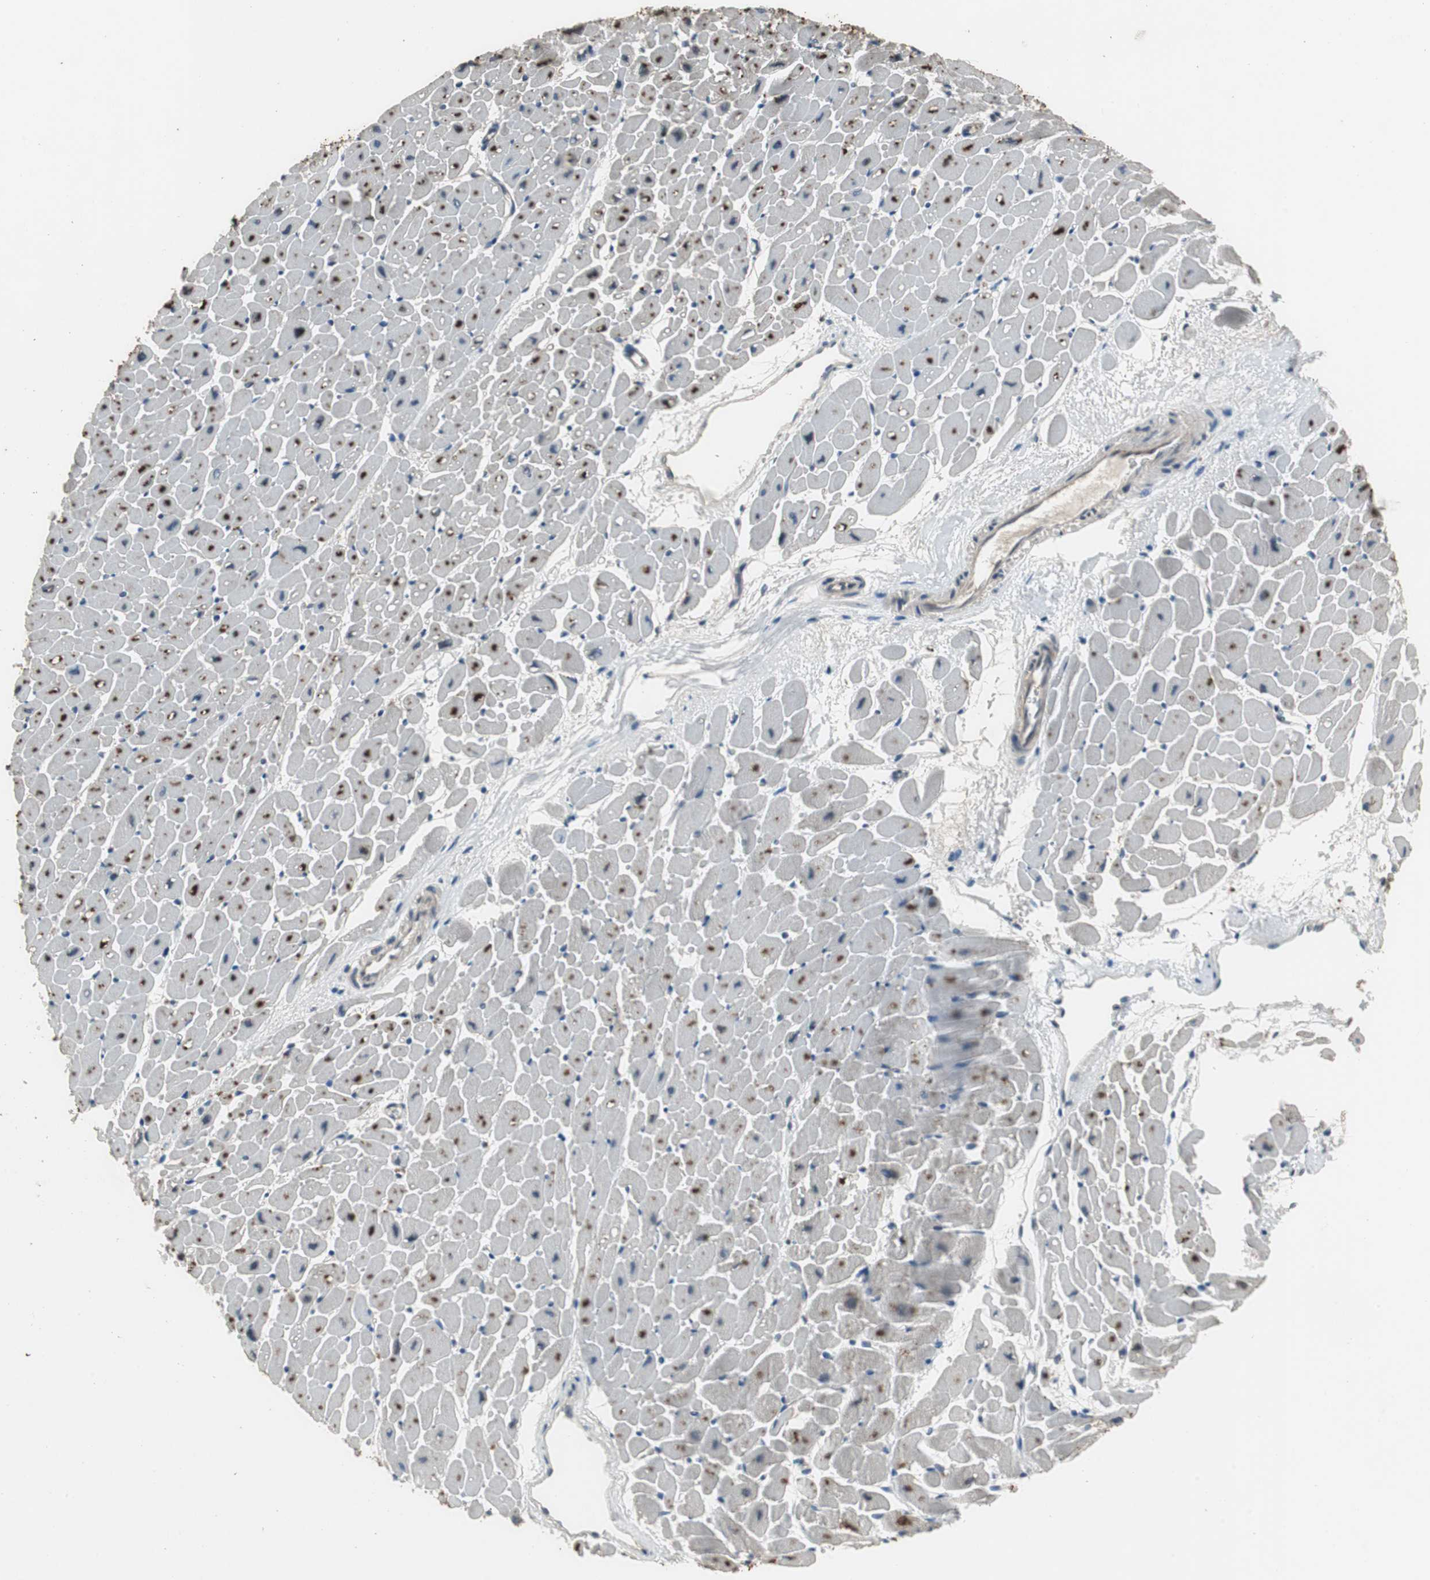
{"staining": {"intensity": "moderate", "quantity": "25%-75%", "location": "cytoplasmic/membranous"}, "tissue": "heart muscle", "cell_type": "Cardiomyocytes", "image_type": "normal", "snomed": [{"axis": "morphology", "description": "Normal tissue, NOS"}, {"axis": "topography", "description": "Heart"}], "caption": "The image exhibits a brown stain indicating the presence of a protein in the cytoplasmic/membranous of cardiomyocytes in heart muscle. Using DAB (brown) and hematoxylin (blue) stains, captured at high magnification using brightfield microscopy.", "gene": "PI4KB", "patient": {"sex": "male", "age": 45}}